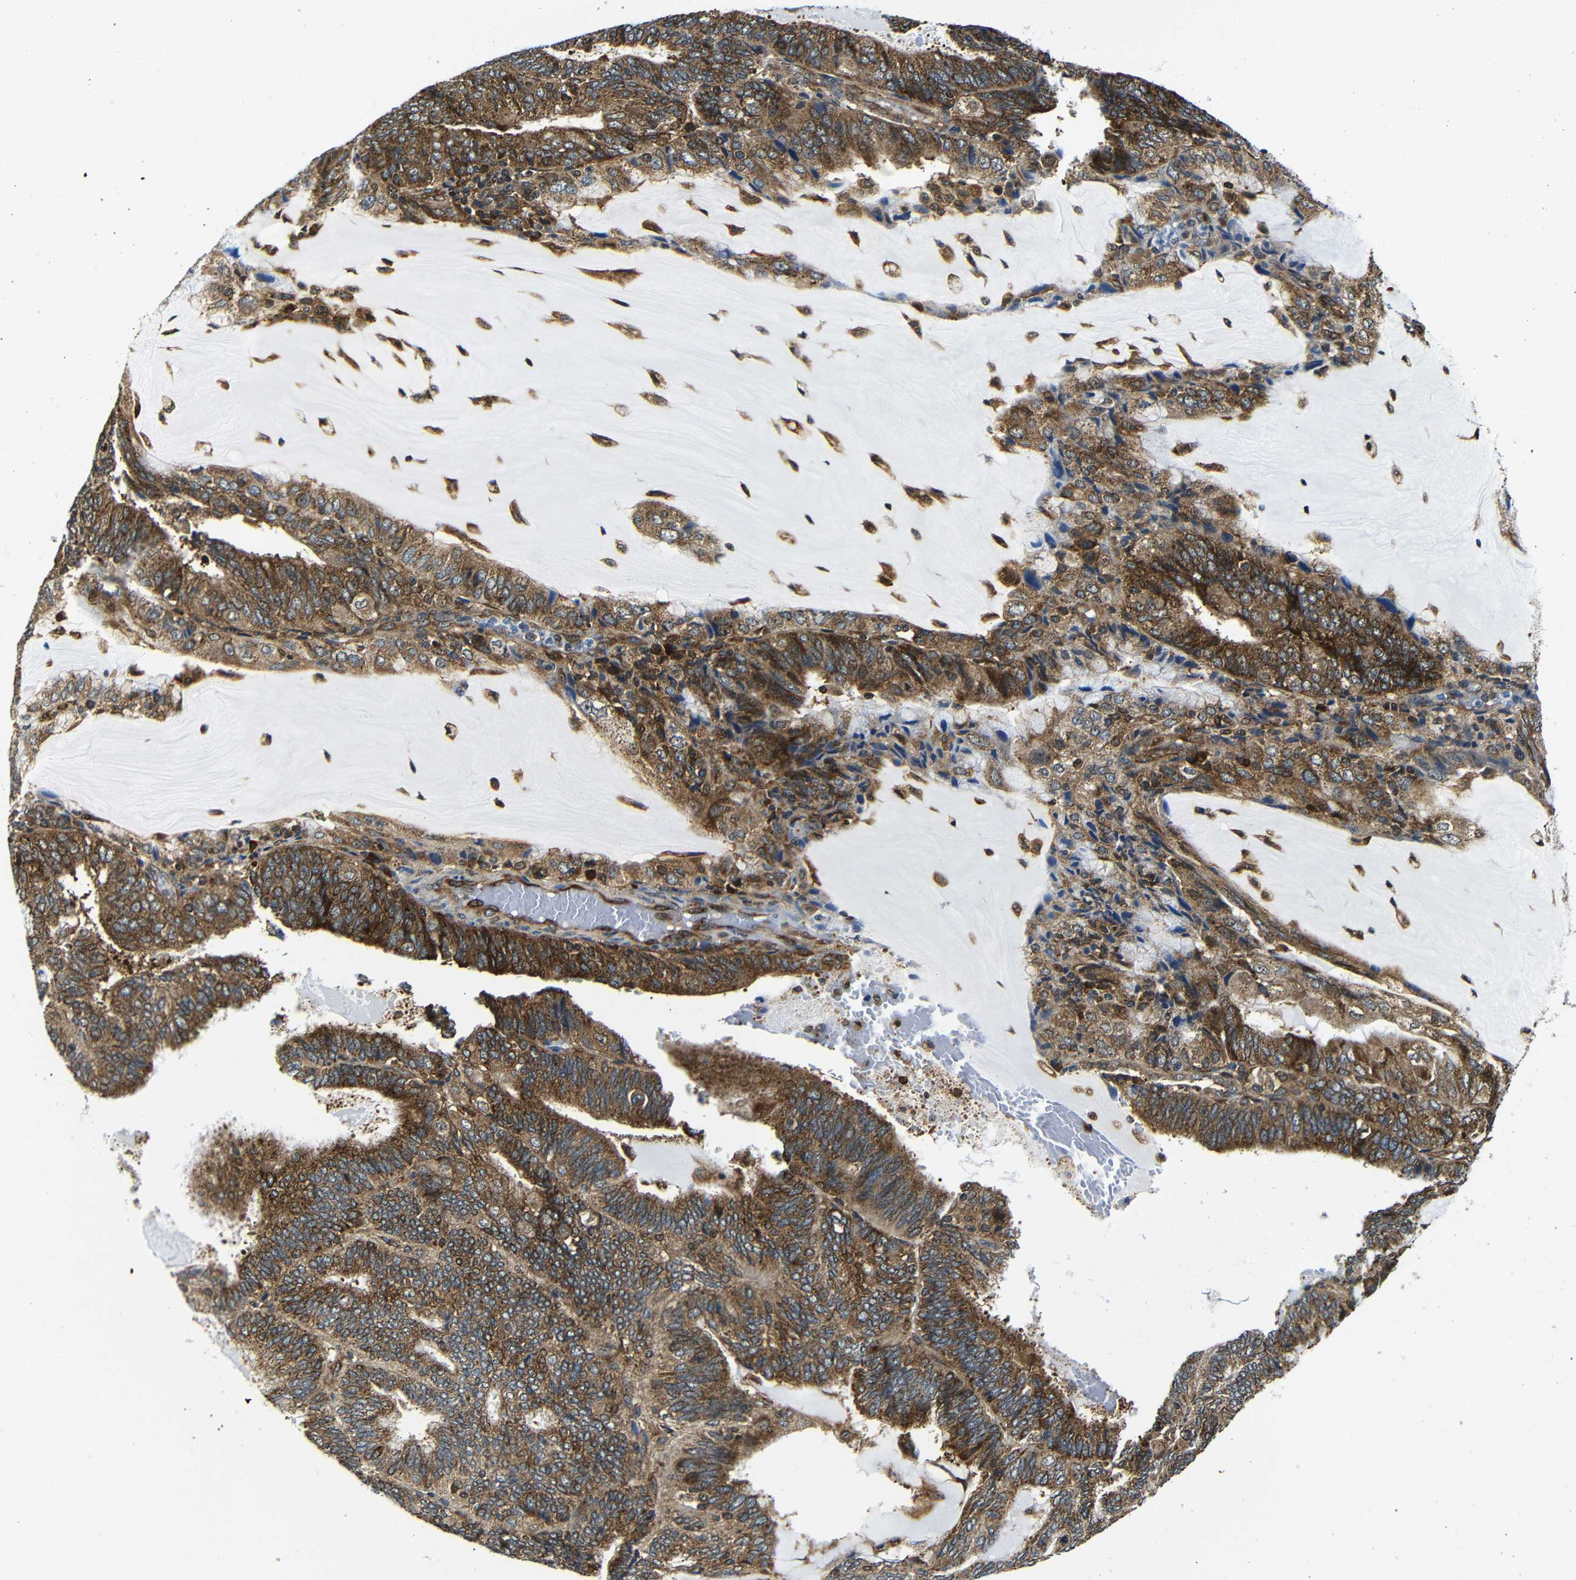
{"staining": {"intensity": "moderate", "quantity": ">75%", "location": "cytoplasmic/membranous"}, "tissue": "endometrial cancer", "cell_type": "Tumor cells", "image_type": "cancer", "snomed": [{"axis": "morphology", "description": "Adenocarcinoma, NOS"}, {"axis": "topography", "description": "Endometrium"}], "caption": "Moderate cytoplasmic/membranous protein staining is identified in approximately >75% of tumor cells in endometrial cancer (adenocarcinoma).", "gene": "ABCE1", "patient": {"sex": "female", "age": 81}}